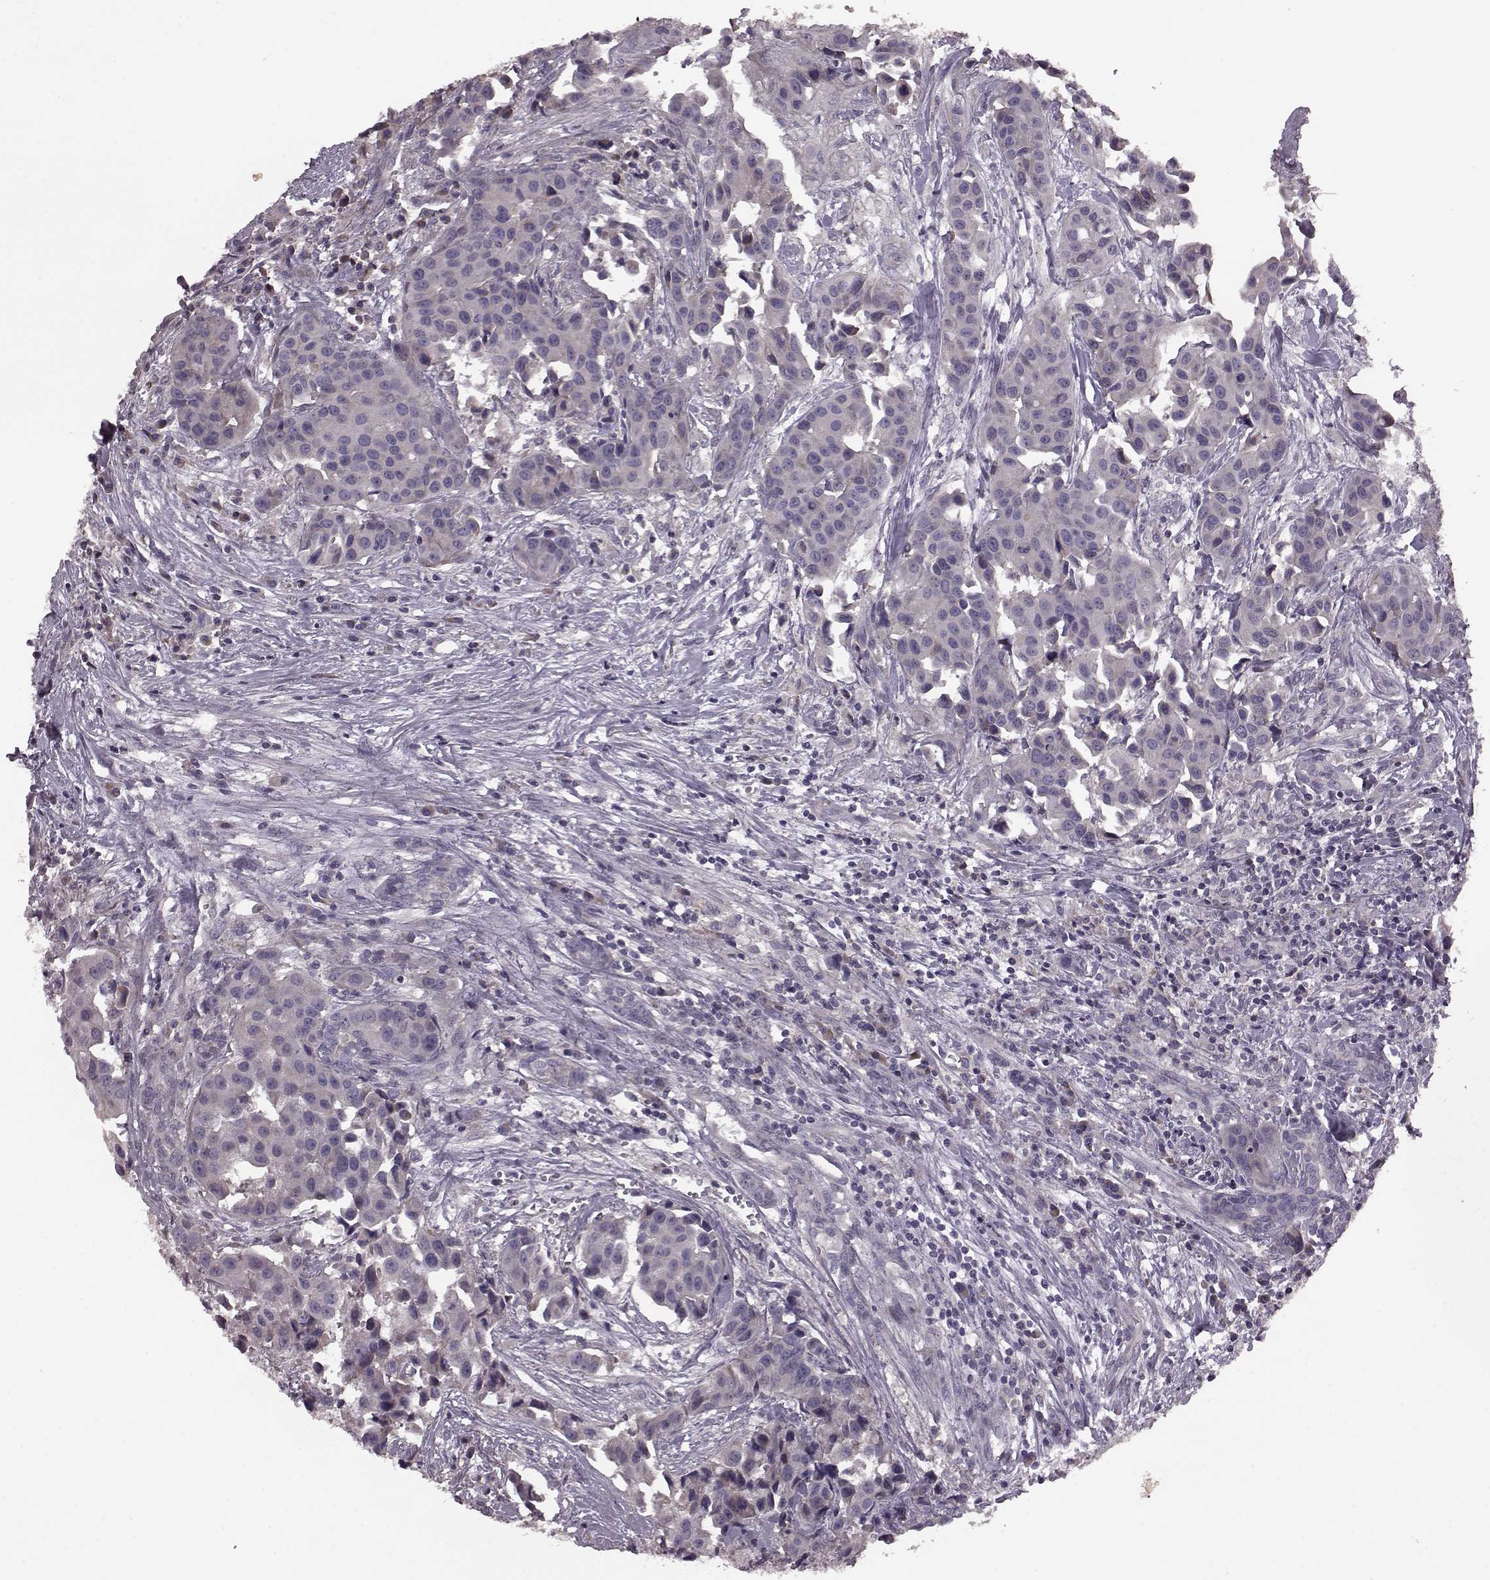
{"staining": {"intensity": "negative", "quantity": "none", "location": "none"}, "tissue": "head and neck cancer", "cell_type": "Tumor cells", "image_type": "cancer", "snomed": [{"axis": "morphology", "description": "Adenocarcinoma, NOS"}, {"axis": "topography", "description": "Head-Neck"}], "caption": "Adenocarcinoma (head and neck) was stained to show a protein in brown. There is no significant expression in tumor cells.", "gene": "SLC52A3", "patient": {"sex": "male", "age": 76}}